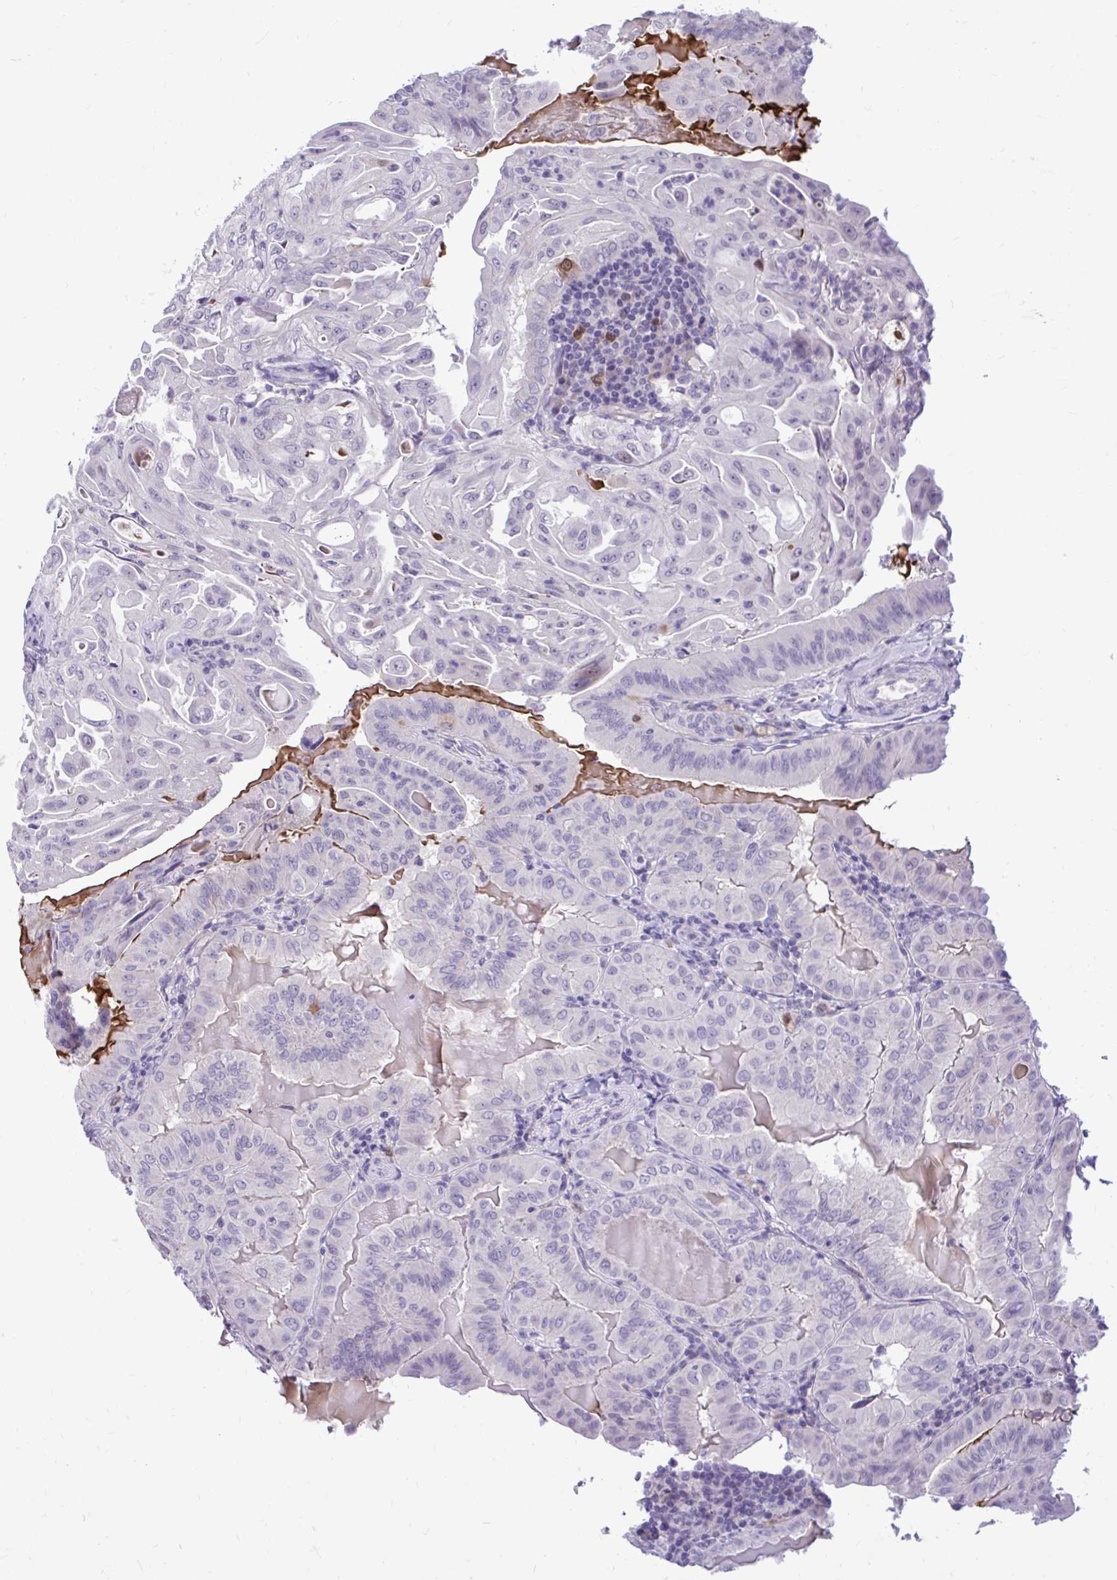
{"staining": {"intensity": "negative", "quantity": "none", "location": "none"}, "tissue": "thyroid cancer", "cell_type": "Tumor cells", "image_type": "cancer", "snomed": [{"axis": "morphology", "description": "Papillary adenocarcinoma, NOS"}, {"axis": "topography", "description": "Thyroid gland"}], "caption": "High magnification brightfield microscopy of papillary adenocarcinoma (thyroid) stained with DAB (brown) and counterstained with hematoxylin (blue): tumor cells show no significant expression. Nuclei are stained in blue.", "gene": "CDC20", "patient": {"sex": "female", "age": 68}}